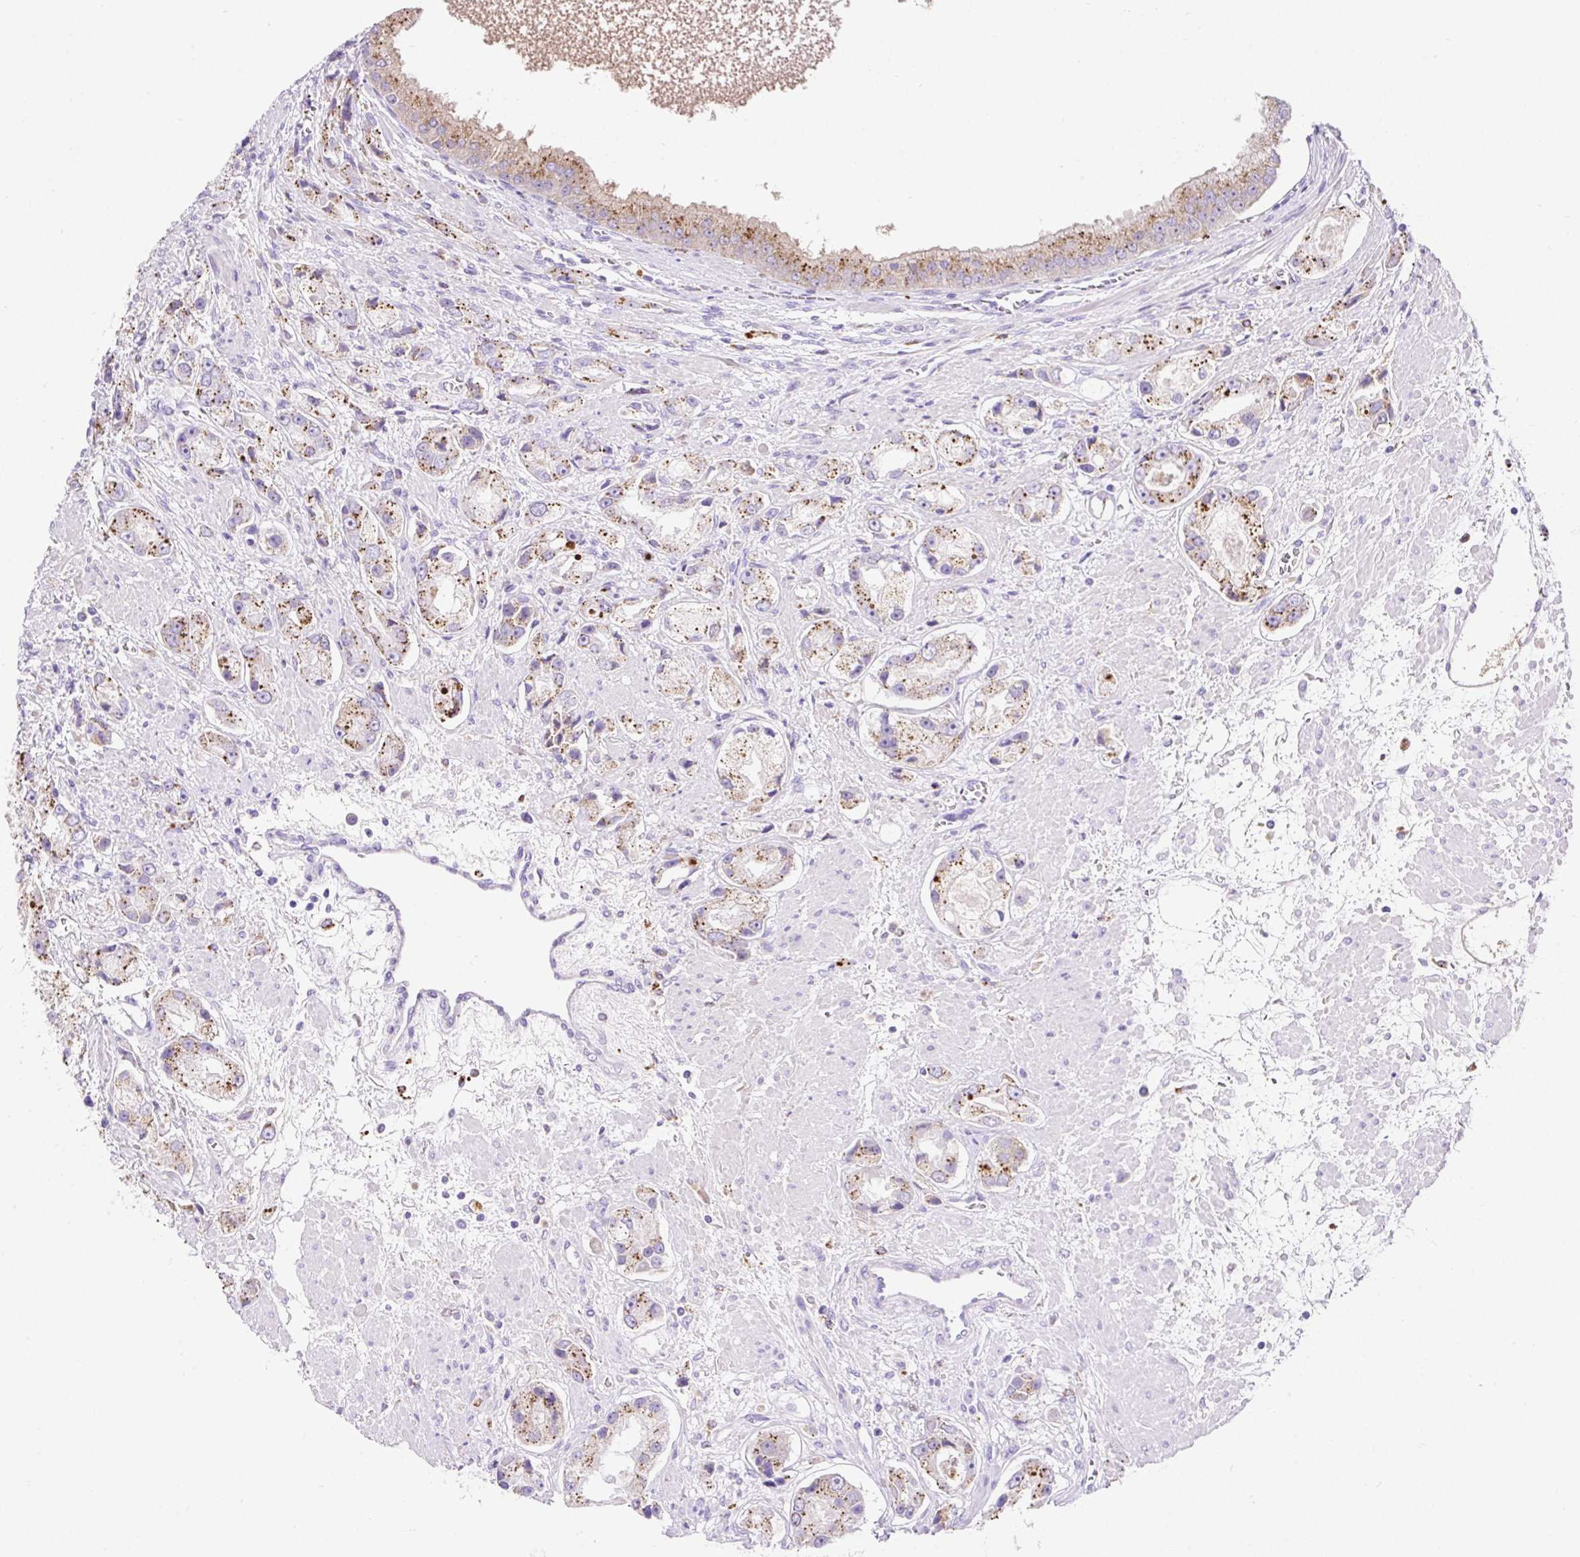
{"staining": {"intensity": "moderate", "quantity": ">75%", "location": "cytoplasmic/membranous"}, "tissue": "prostate cancer", "cell_type": "Tumor cells", "image_type": "cancer", "snomed": [{"axis": "morphology", "description": "Adenocarcinoma, High grade"}, {"axis": "topography", "description": "Prostate"}], "caption": "Immunohistochemical staining of human prostate cancer (adenocarcinoma (high-grade)) exhibits medium levels of moderate cytoplasmic/membranous staining in about >75% of tumor cells. (DAB (3,3'-diaminobenzidine) IHC, brown staining for protein, blue staining for nuclei).", "gene": "HEXB", "patient": {"sex": "male", "age": 67}}